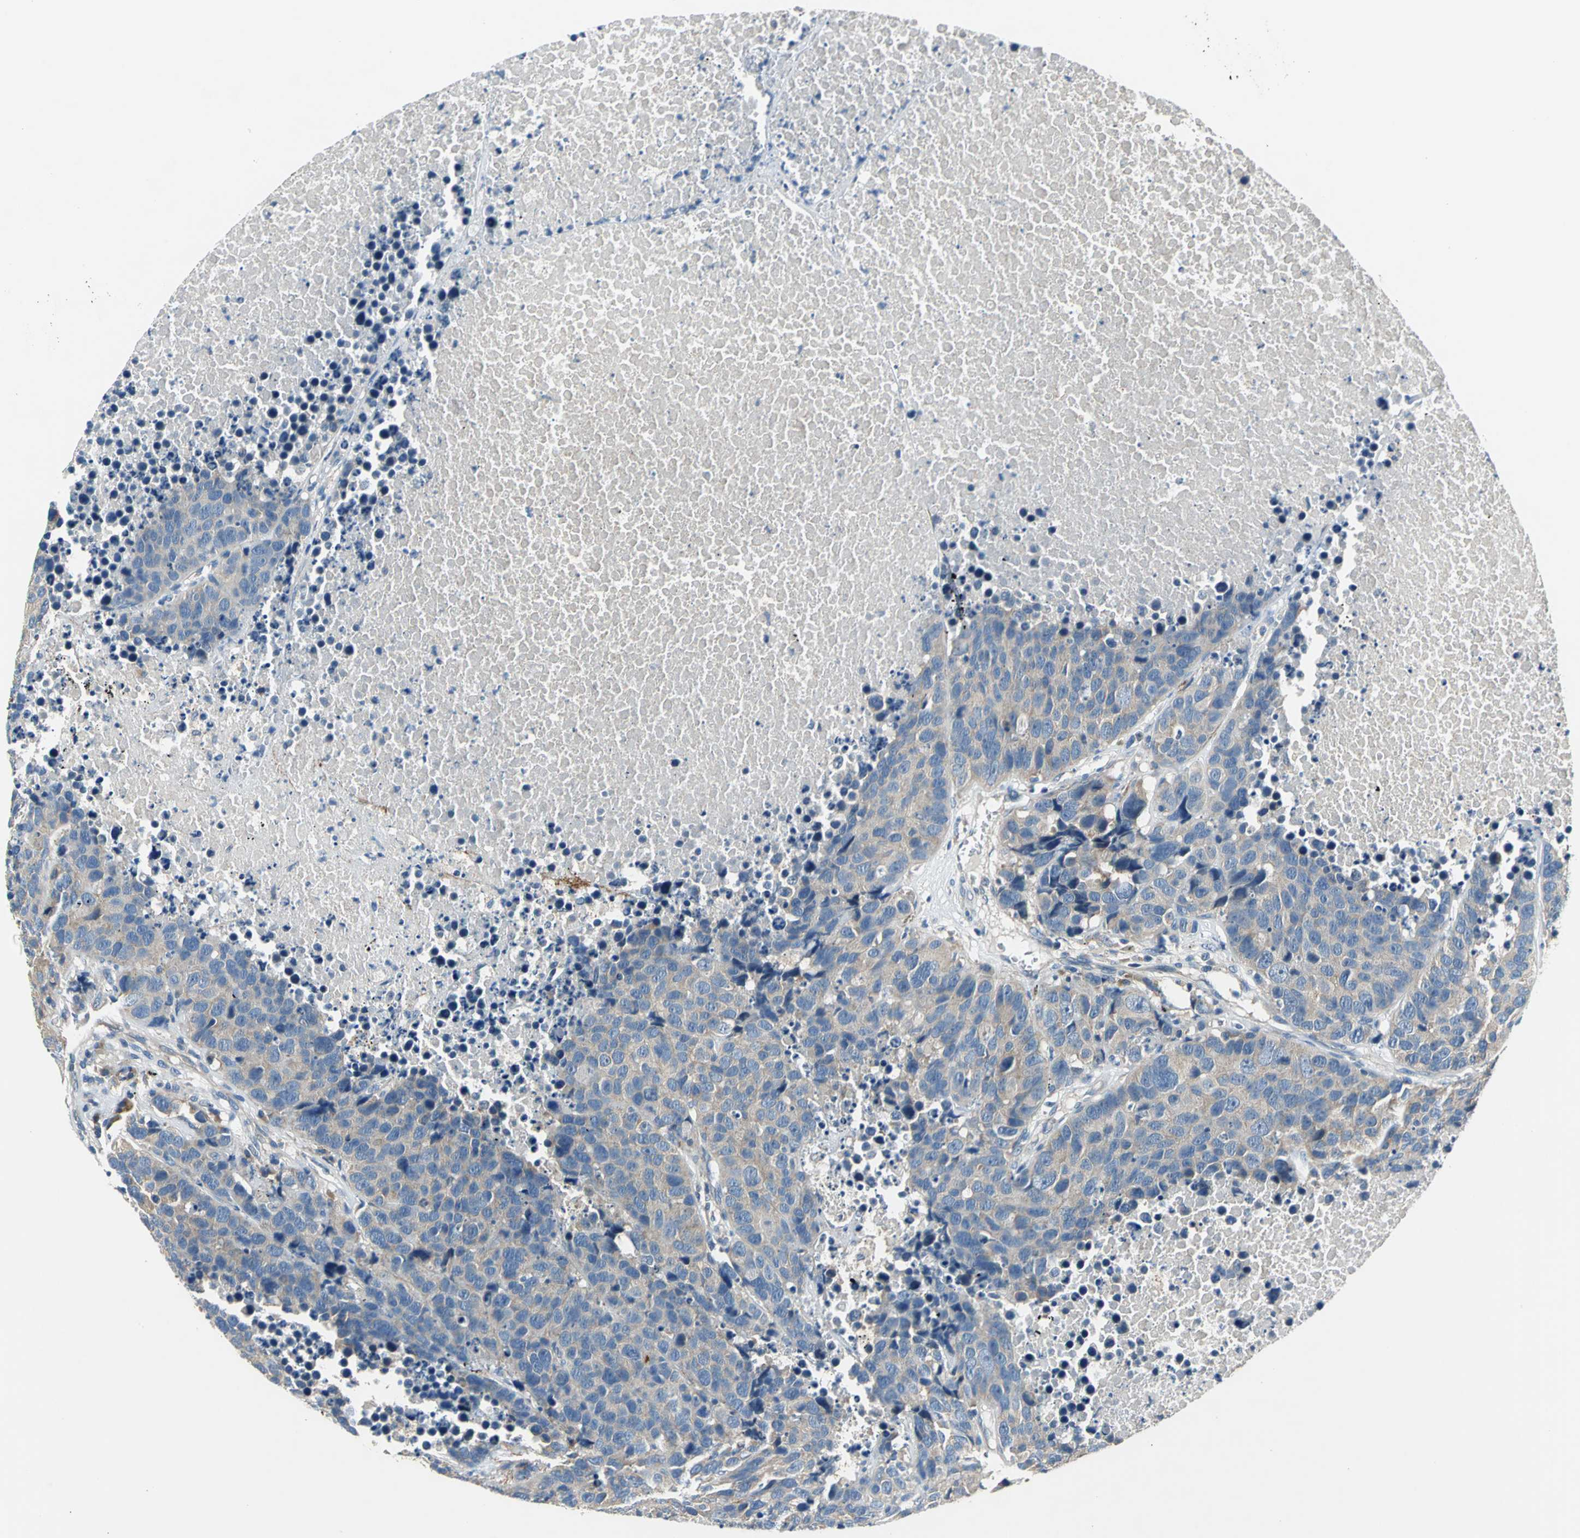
{"staining": {"intensity": "weak", "quantity": "25%-75%", "location": "cytoplasmic/membranous"}, "tissue": "carcinoid", "cell_type": "Tumor cells", "image_type": "cancer", "snomed": [{"axis": "morphology", "description": "Carcinoid, malignant, NOS"}, {"axis": "topography", "description": "Lung"}], "caption": "A brown stain shows weak cytoplasmic/membranous expression of a protein in human carcinoid (malignant) tumor cells. (DAB (3,3'-diaminobenzidine) IHC with brightfield microscopy, high magnification).", "gene": "SLC16A7", "patient": {"sex": "male", "age": 60}}